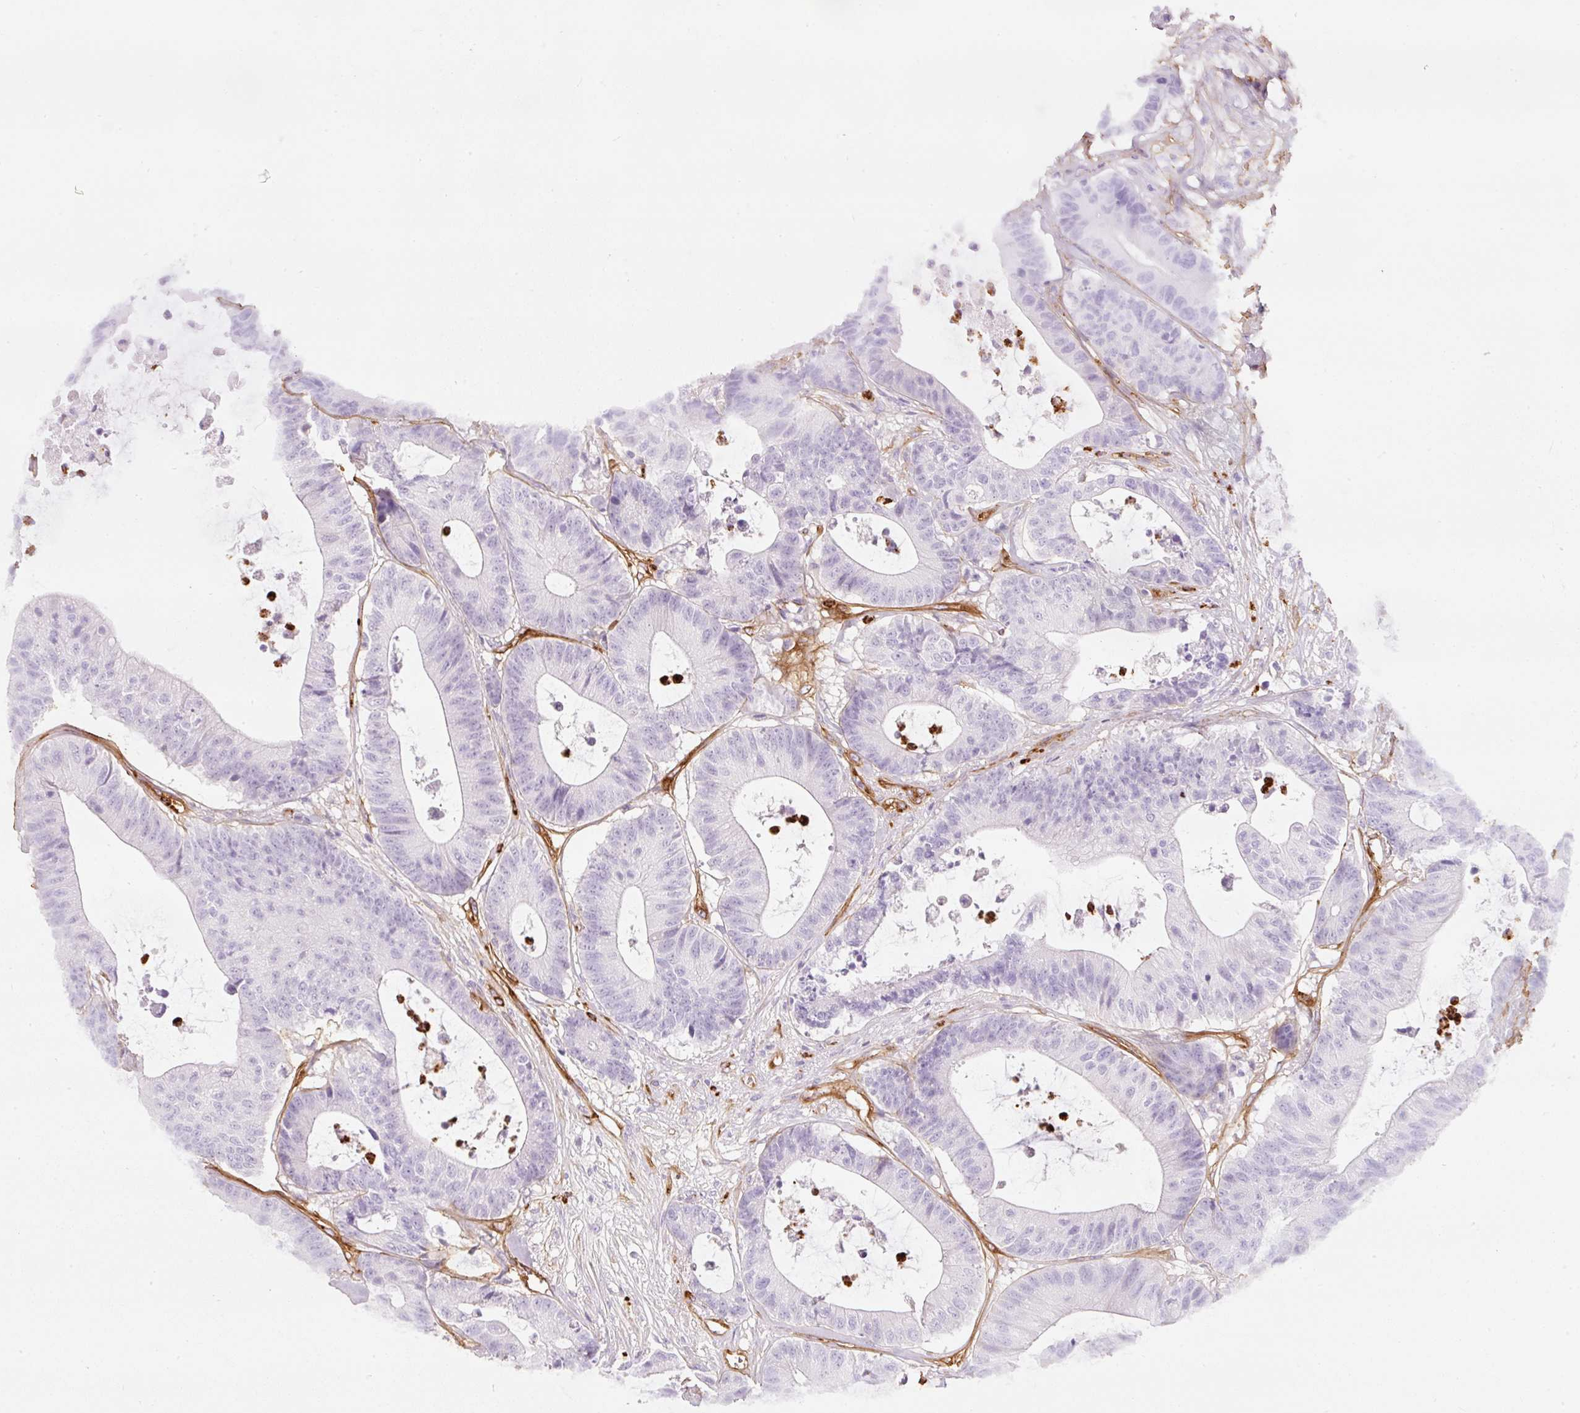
{"staining": {"intensity": "negative", "quantity": "none", "location": "none"}, "tissue": "colorectal cancer", "cell_type": "Tumor cells", "image_type": "cancer", "snomed": [{"axis": "morphology", "description": "Adenocarcinoma, NOS"}, {"axis": "topography", "description": "Colon"}], "caption": "Colorectal cancer was stained to show a protein in brown. There is no significant positivity in tumor cells.", "gene": "LOXL4", "patient": {"sex": "female", "age": 84}}